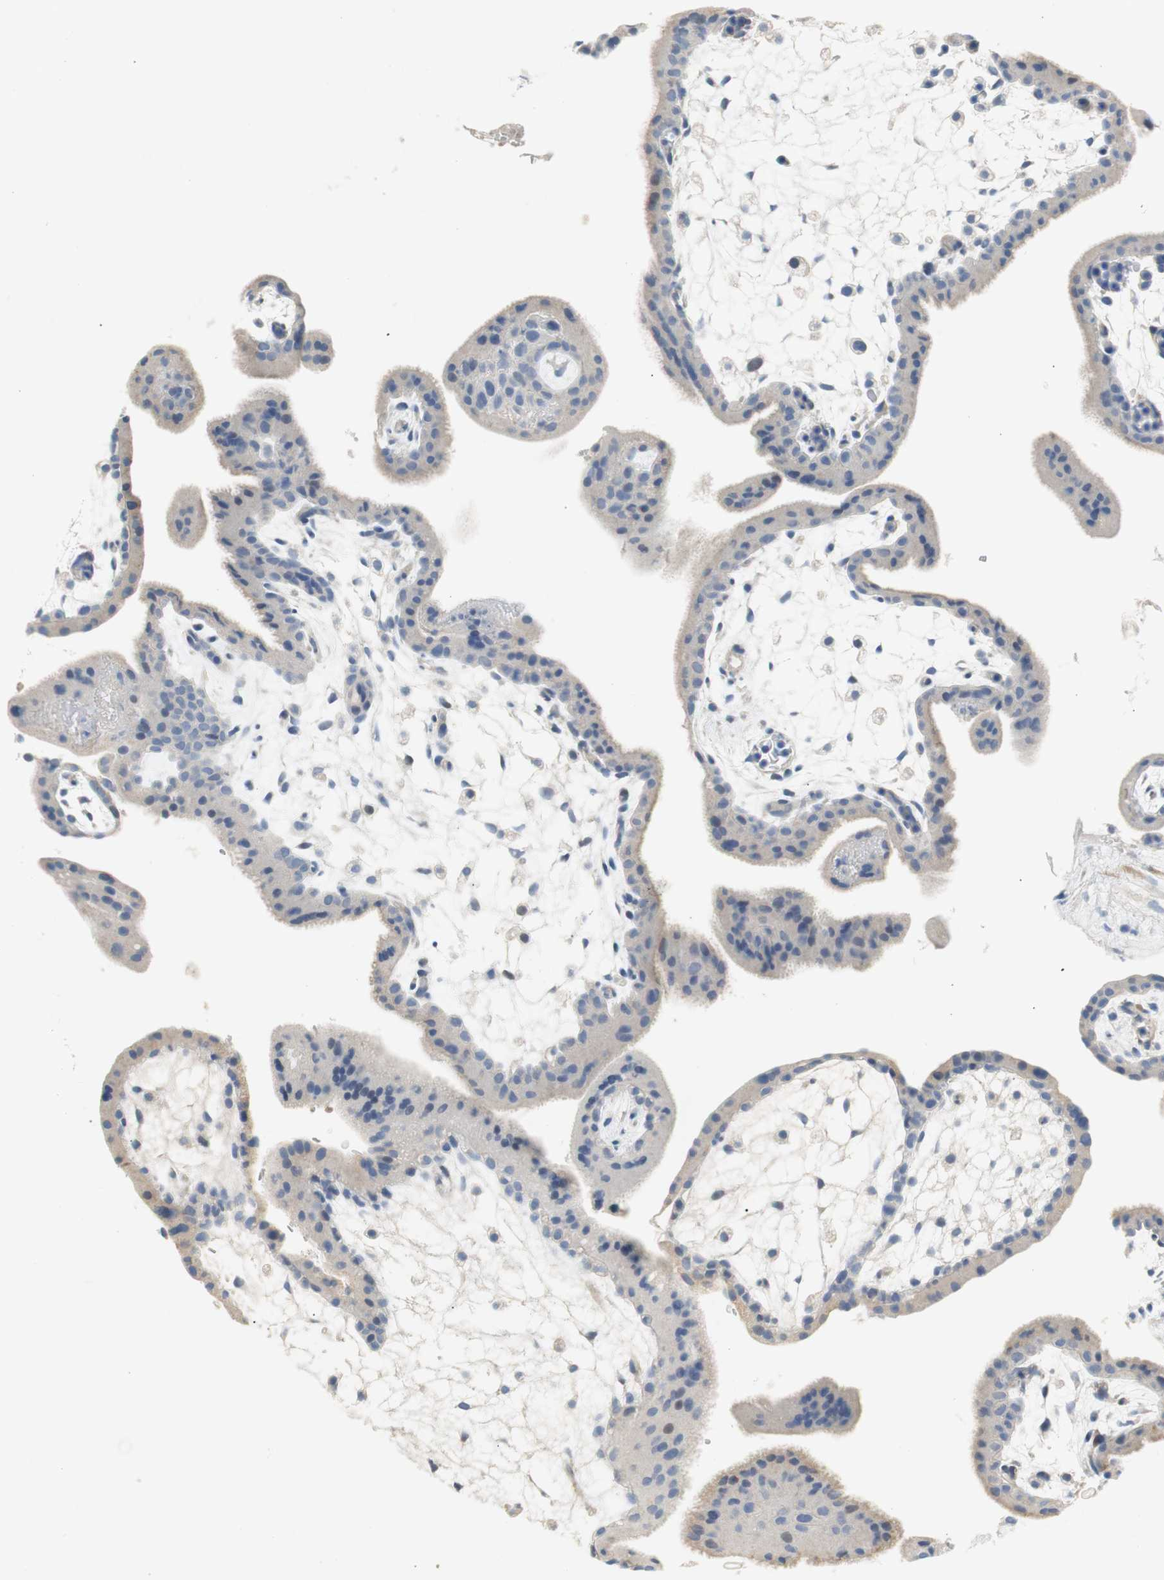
{"staining": {"intensity": "negative", "quantity": "none", "location": "none"}, "tissue": "placenta", "cell_type": "Decidual cells", "image_type": "normal", "snomed": [{"axis": "morphology", "description": "Normal tissue, NOS"}, {"axis": "topography", "description": "Placenta"}], "caption": "Immunohistochemical staining of benign placenta exhibits no significant expression in decidual cells.", "gene": "CCM2L", "patient": {"sex": "female", "age": 35}}